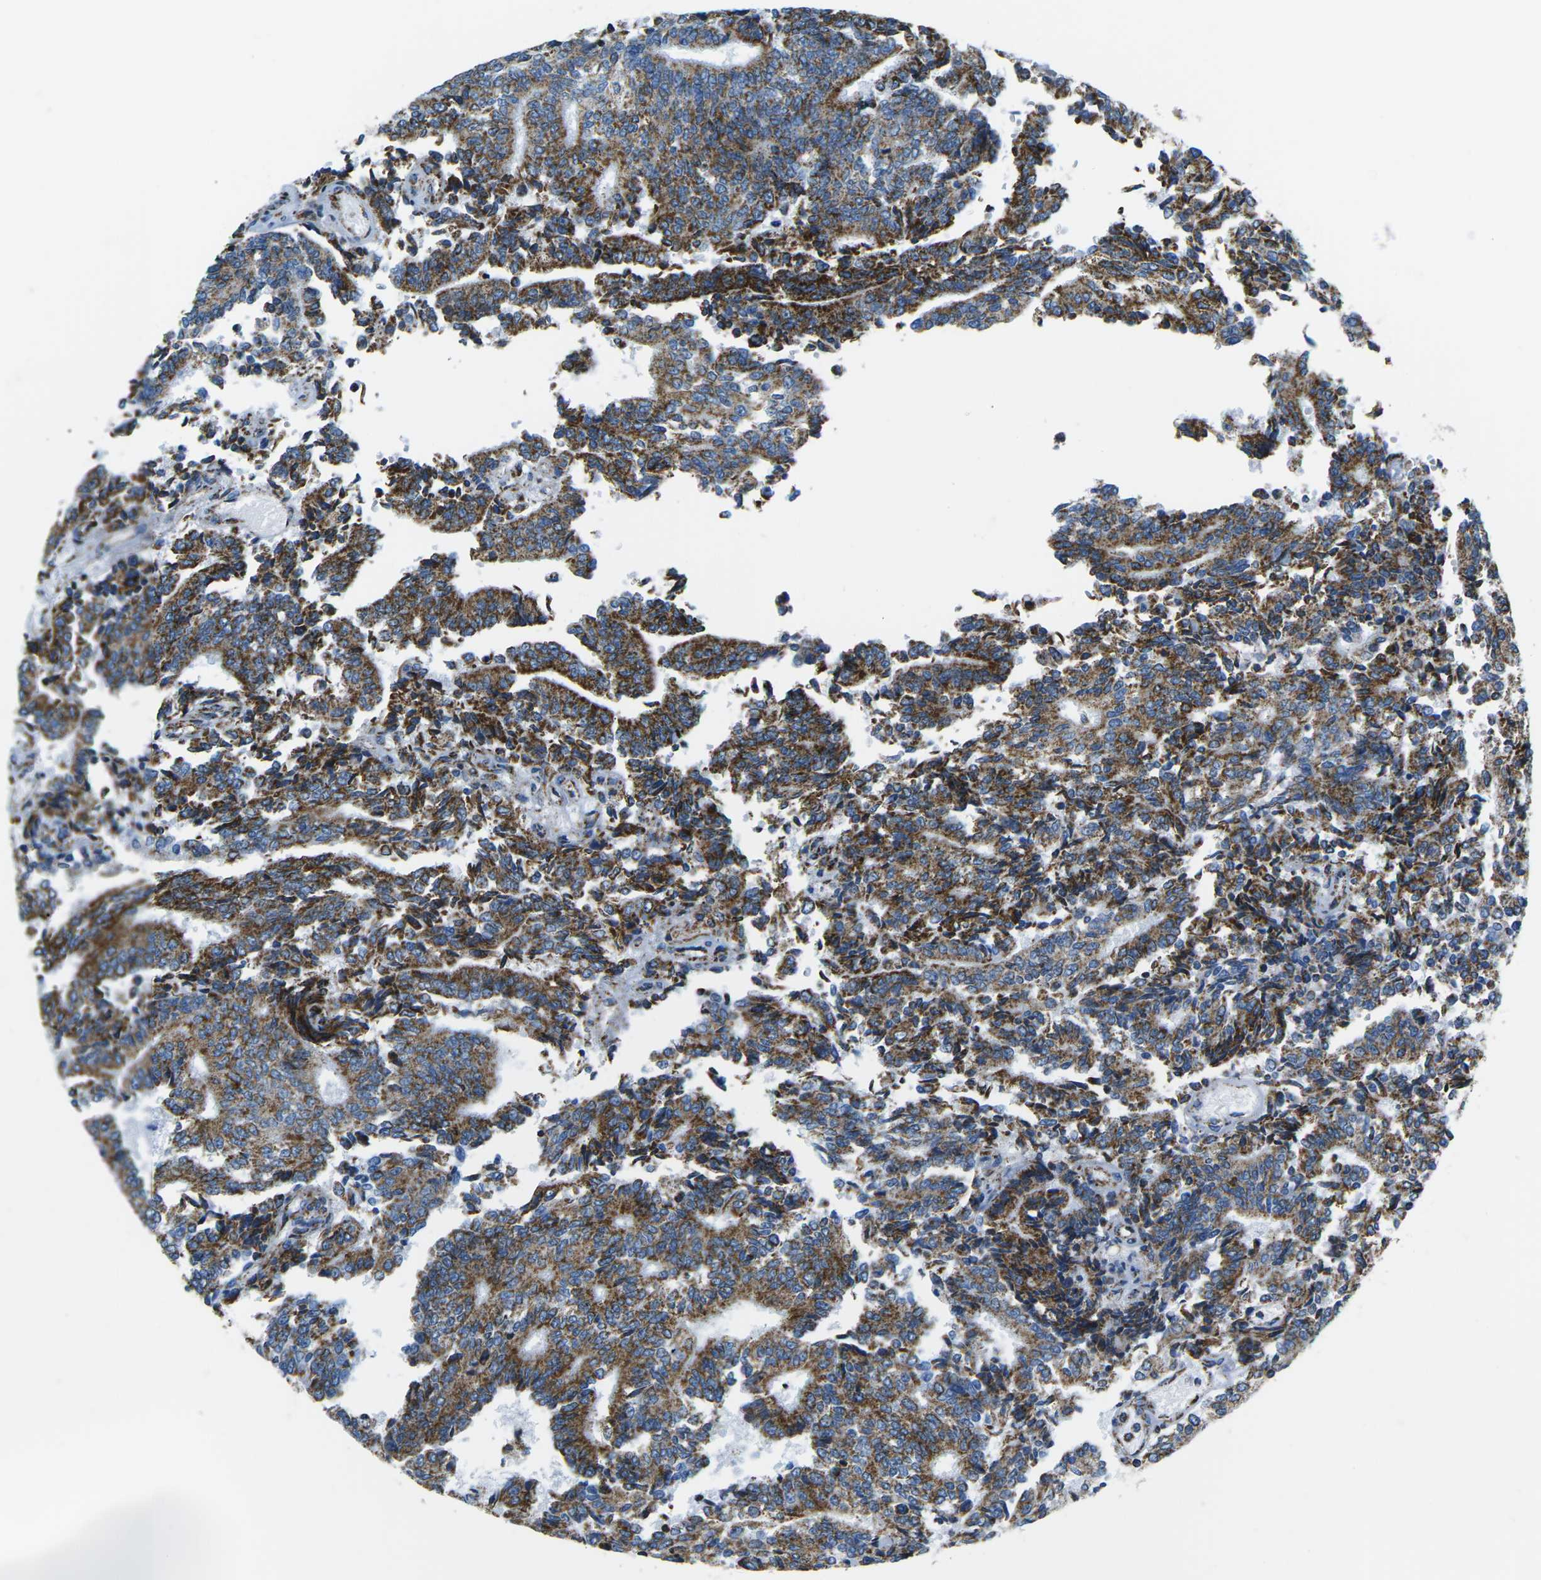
{"staining": {"intensity": "strong", "quantity": ">75%", "location": "cytoplasmic/membranous"}, "tissue": "prostate cancer", "cell_type": "Tumor cells", "image_type": "cancer", "snomed": [{"axis": "morphology", "description": "Normal tissue, NOS"}, {"axis": "morphology", "description": "Adenocarcinoma, High grade"}, {"axis": "topography", "description": "Prostate"}, {"axis": "topography", "description": "Seminal veicle"}], "caption": "A brown stain highlights strong cytoplasmic/membranous positivity of a protein in adenocarcinoma (high-grade) (prostate) tumor cells.", "gene": "COX6C", "patient": {"sex": "male", "age": 55}}